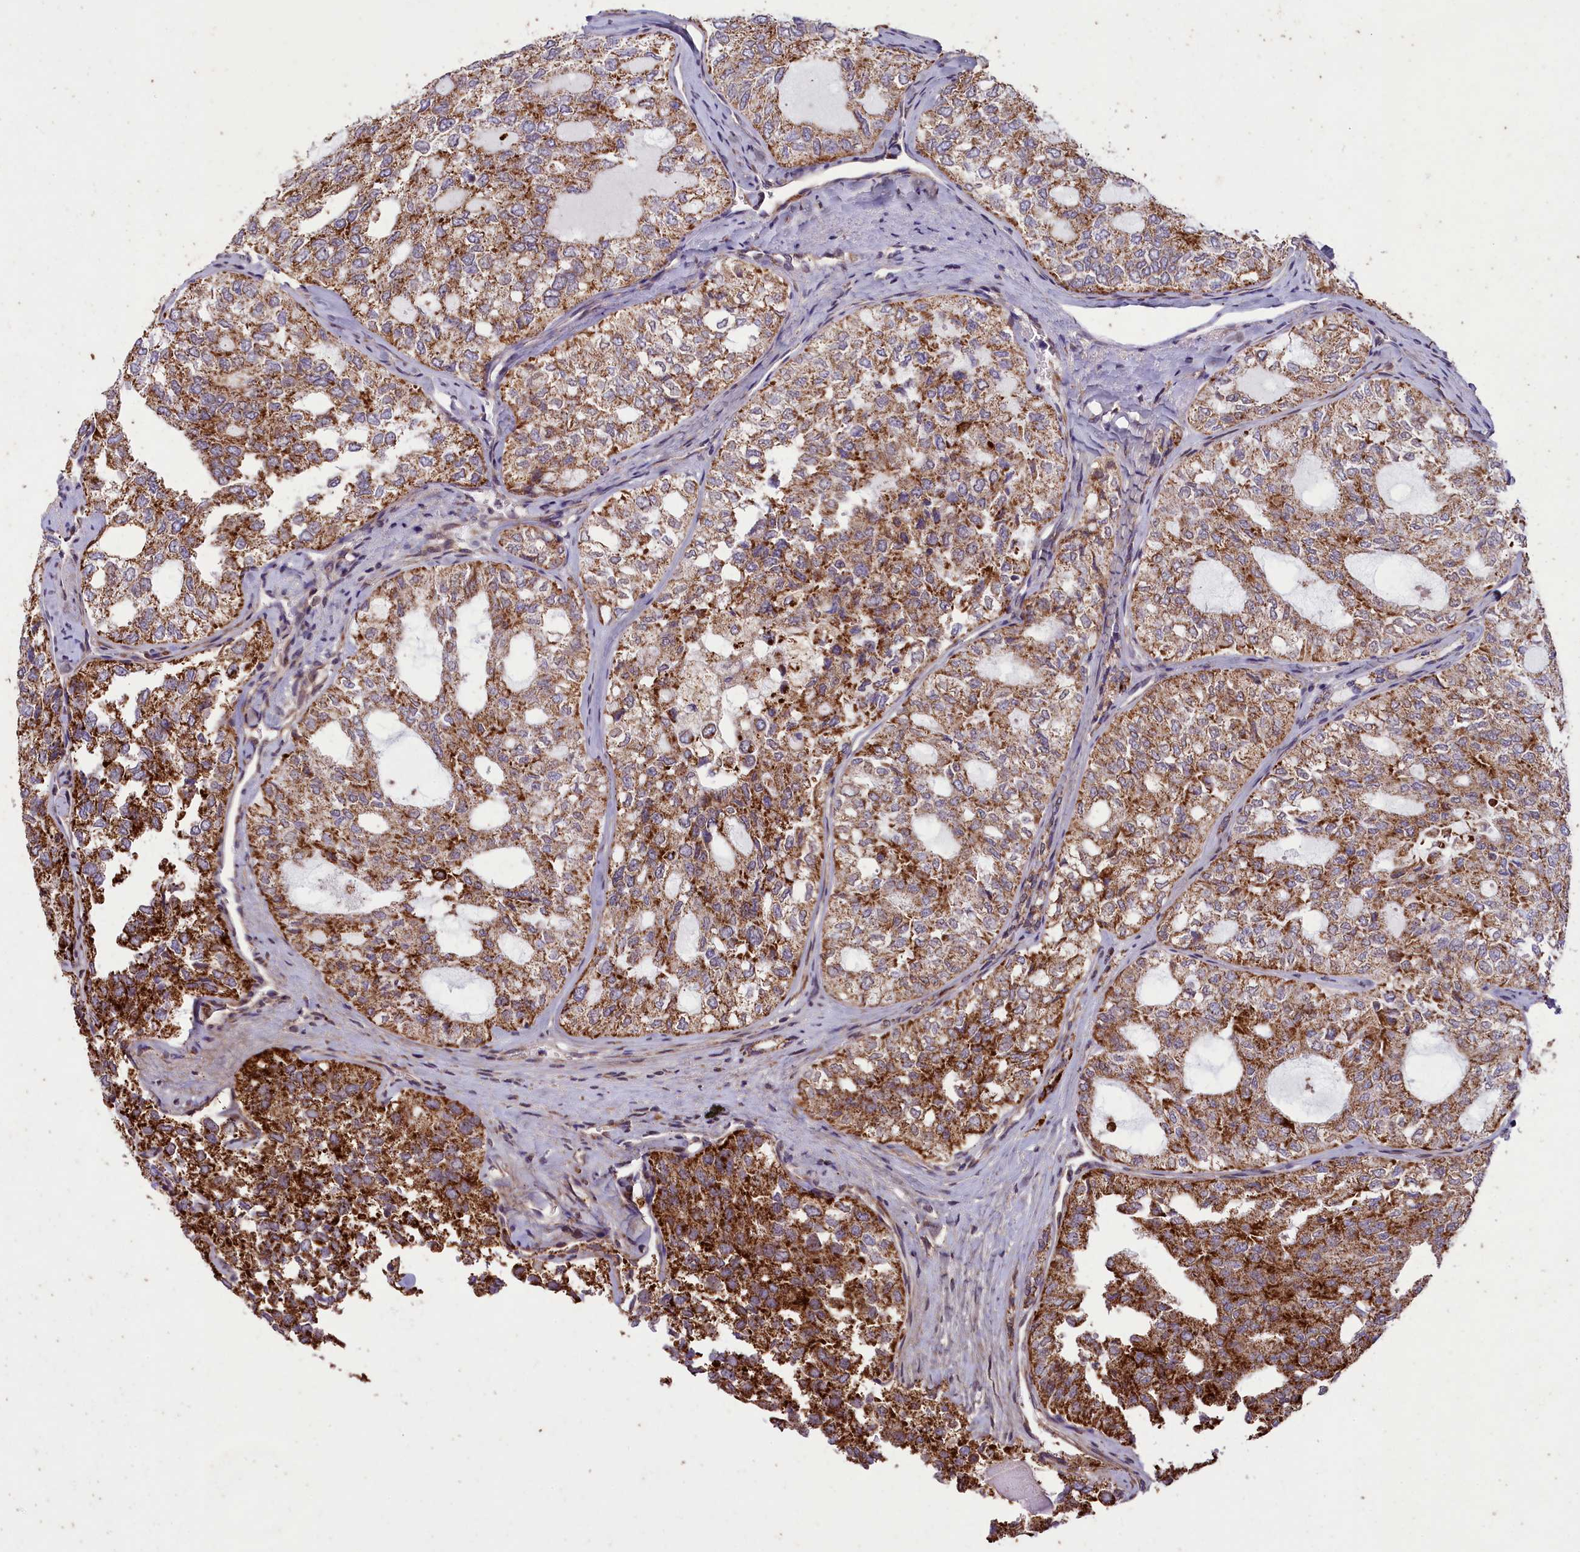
{"staining": {"intensity": "strong", "quantity": ">75%", "location": "cytoplasmic/membranous"}, "tissue": "thyroid cancer", "cell_type": "Tumor cells", "image_type": "cancer", "snomed": [{"axis": "morphology", "description": "Follicular adenoma carcinoma, NOS"}, {"axis": "topography", "description": "Thyroid gland"}], "caption": "Protein expression analysis of thyroid cancer (follicular adenoma carcinoma) demonstrates strong cytoplasmic/membranous positivity in about >75% of tumor cells.", "gene": "ACAD8", "patient": {"sex": "male", "age": 75}}